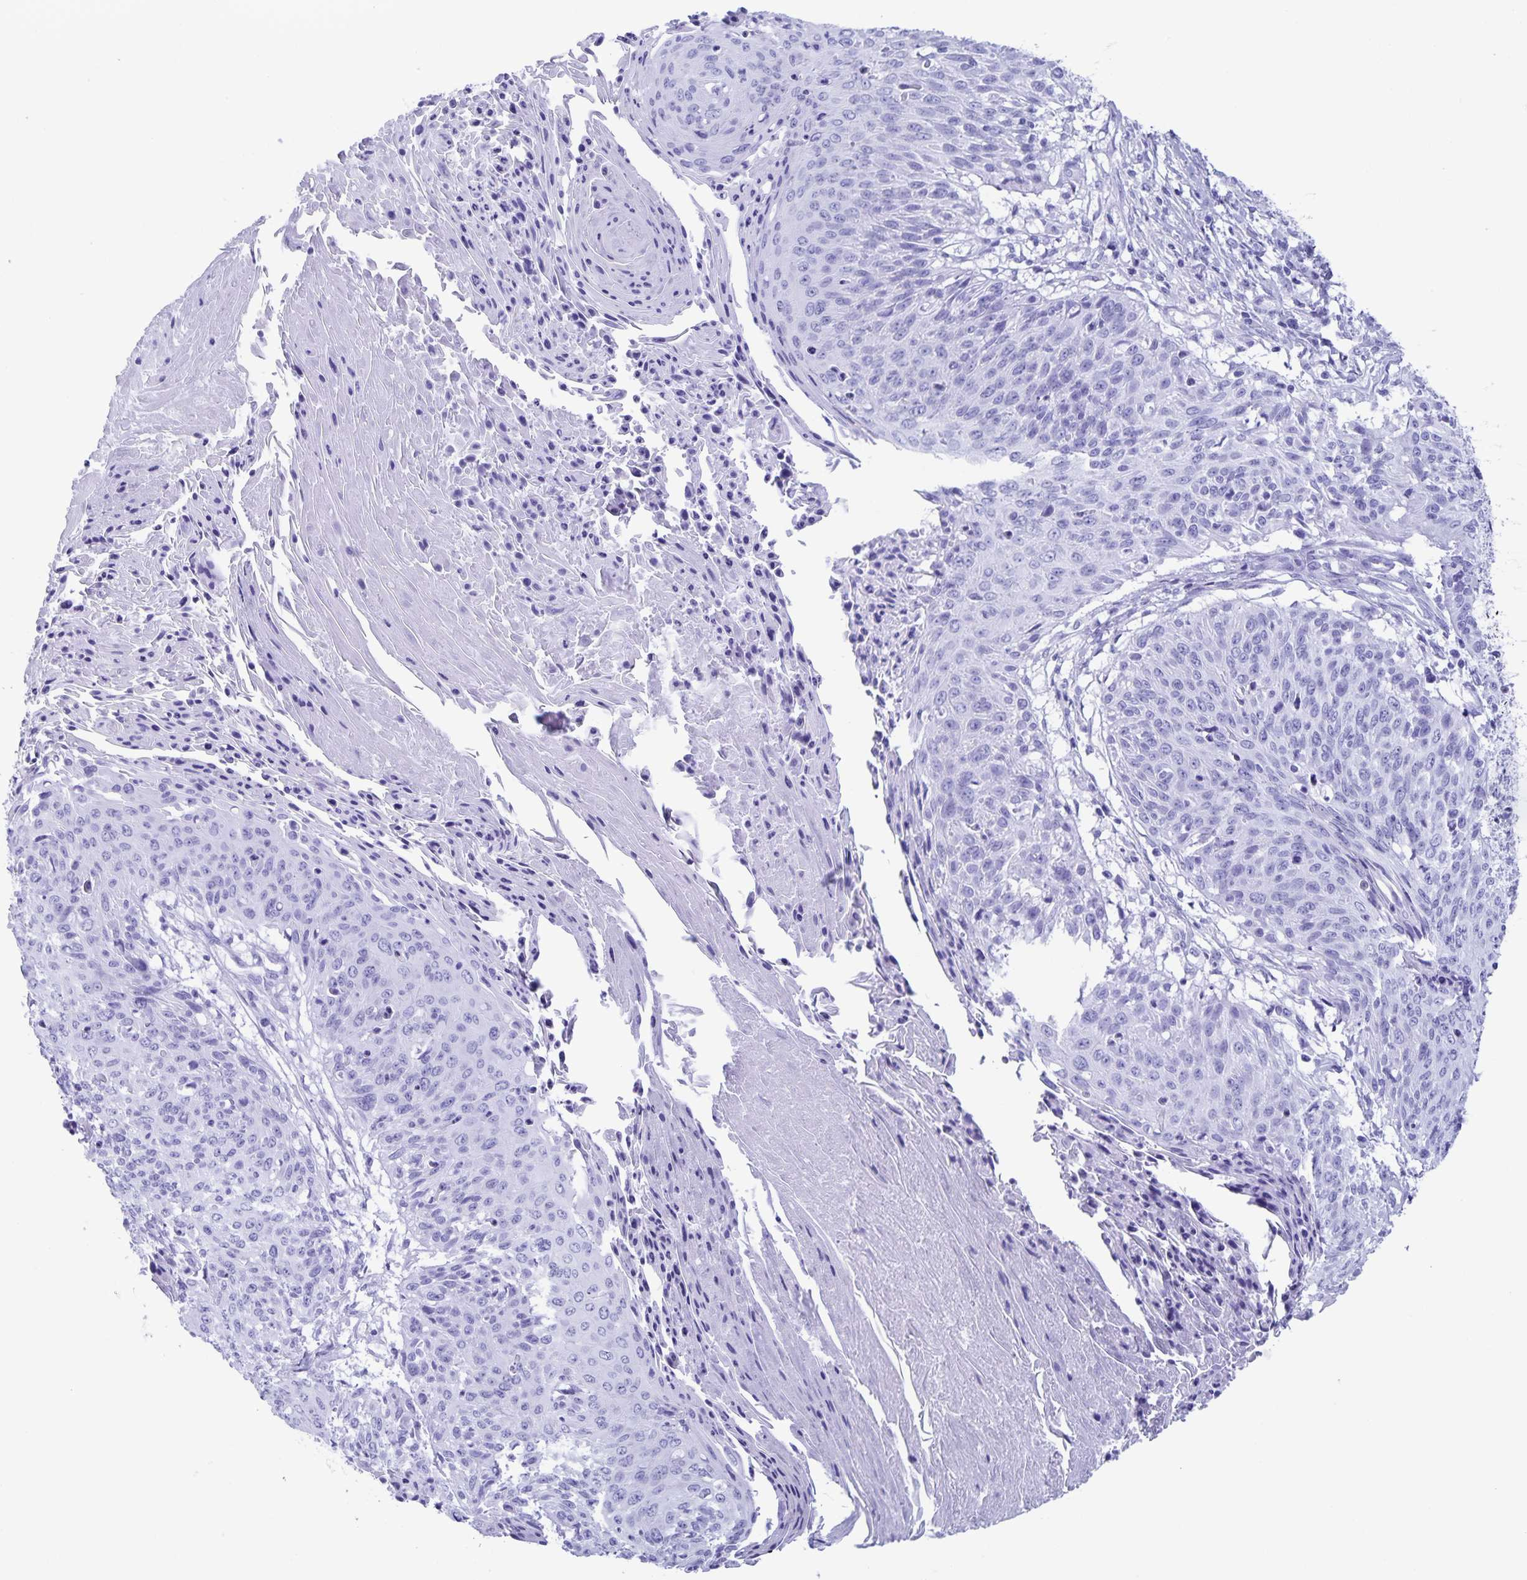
{"staining": {"intensity": "negative", "quantity": "none", "location": "none"}, "tissue": "cervical cancer", "cell_type": "Tumor cells", "image_type": "cancer", "snomed": [{"axis": "morphology", "description": "Squamous cell carcinoma, NOS"}, {"axis": "topography", "description": "Cervix"}], "caption": "Tumor cells show no significant protein staining in squamous cell carcinoma (cervical).", "gene": "AQP4", "patient": {"sex": "female", "age": 45}}